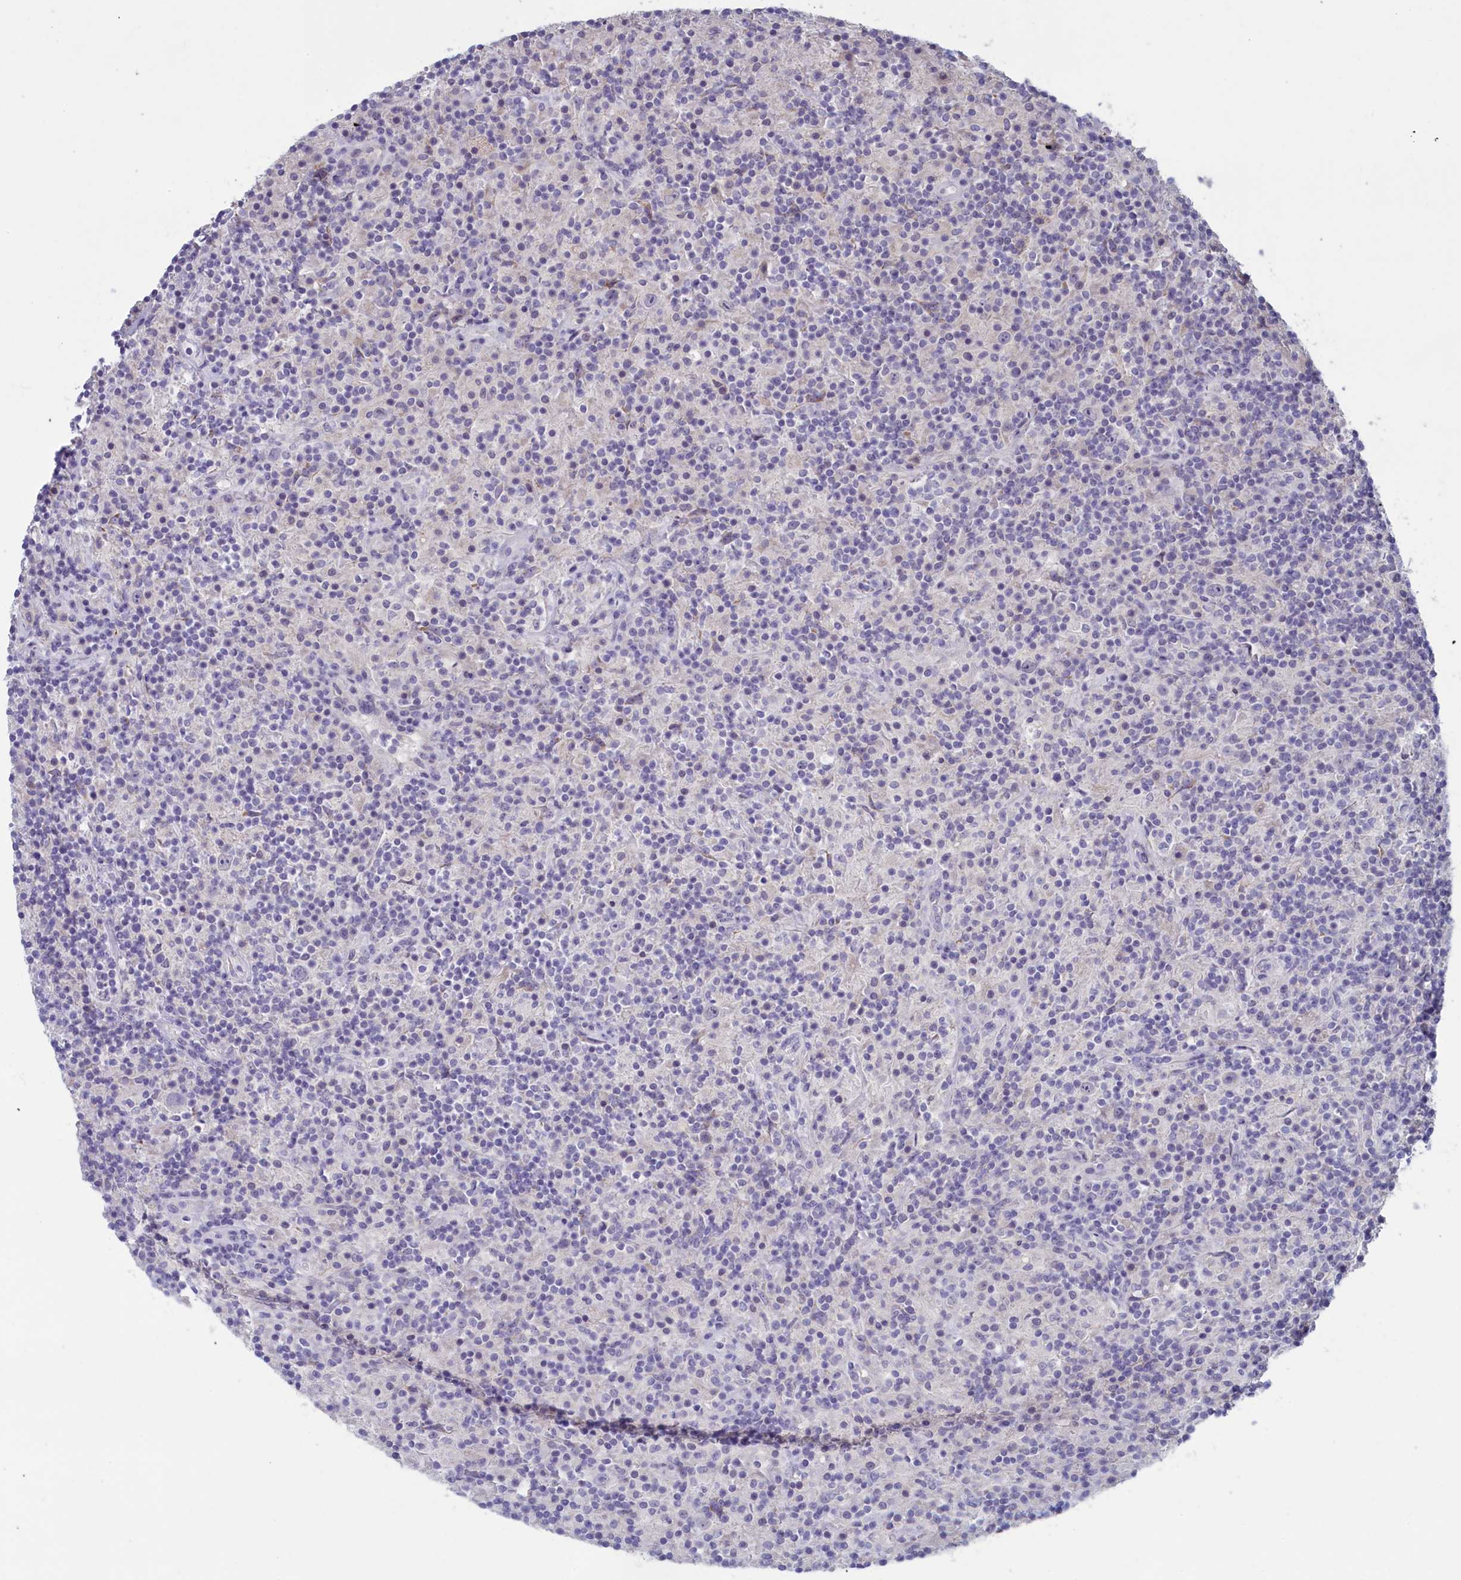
{"staining": {"intensity": "negative", "quantity": "none", "location": "none"}, "tissue": "lymphoma", "cell_type": "Tumor cells", "image_type": "cancer", "snomed": [{"axis": "morphology", "description": "Hodgkin's disease, NOS"}, {"axis": "topography", "description": "Lymph node"}], "caption": "Immunohistochemistry (IHC) photomicrograph of lymphoma stained for a protein (brown), which displays no positivity in tumor cells.", "gene": "ATF7IP2", "patient": {"sex": "male", "age": 70}}